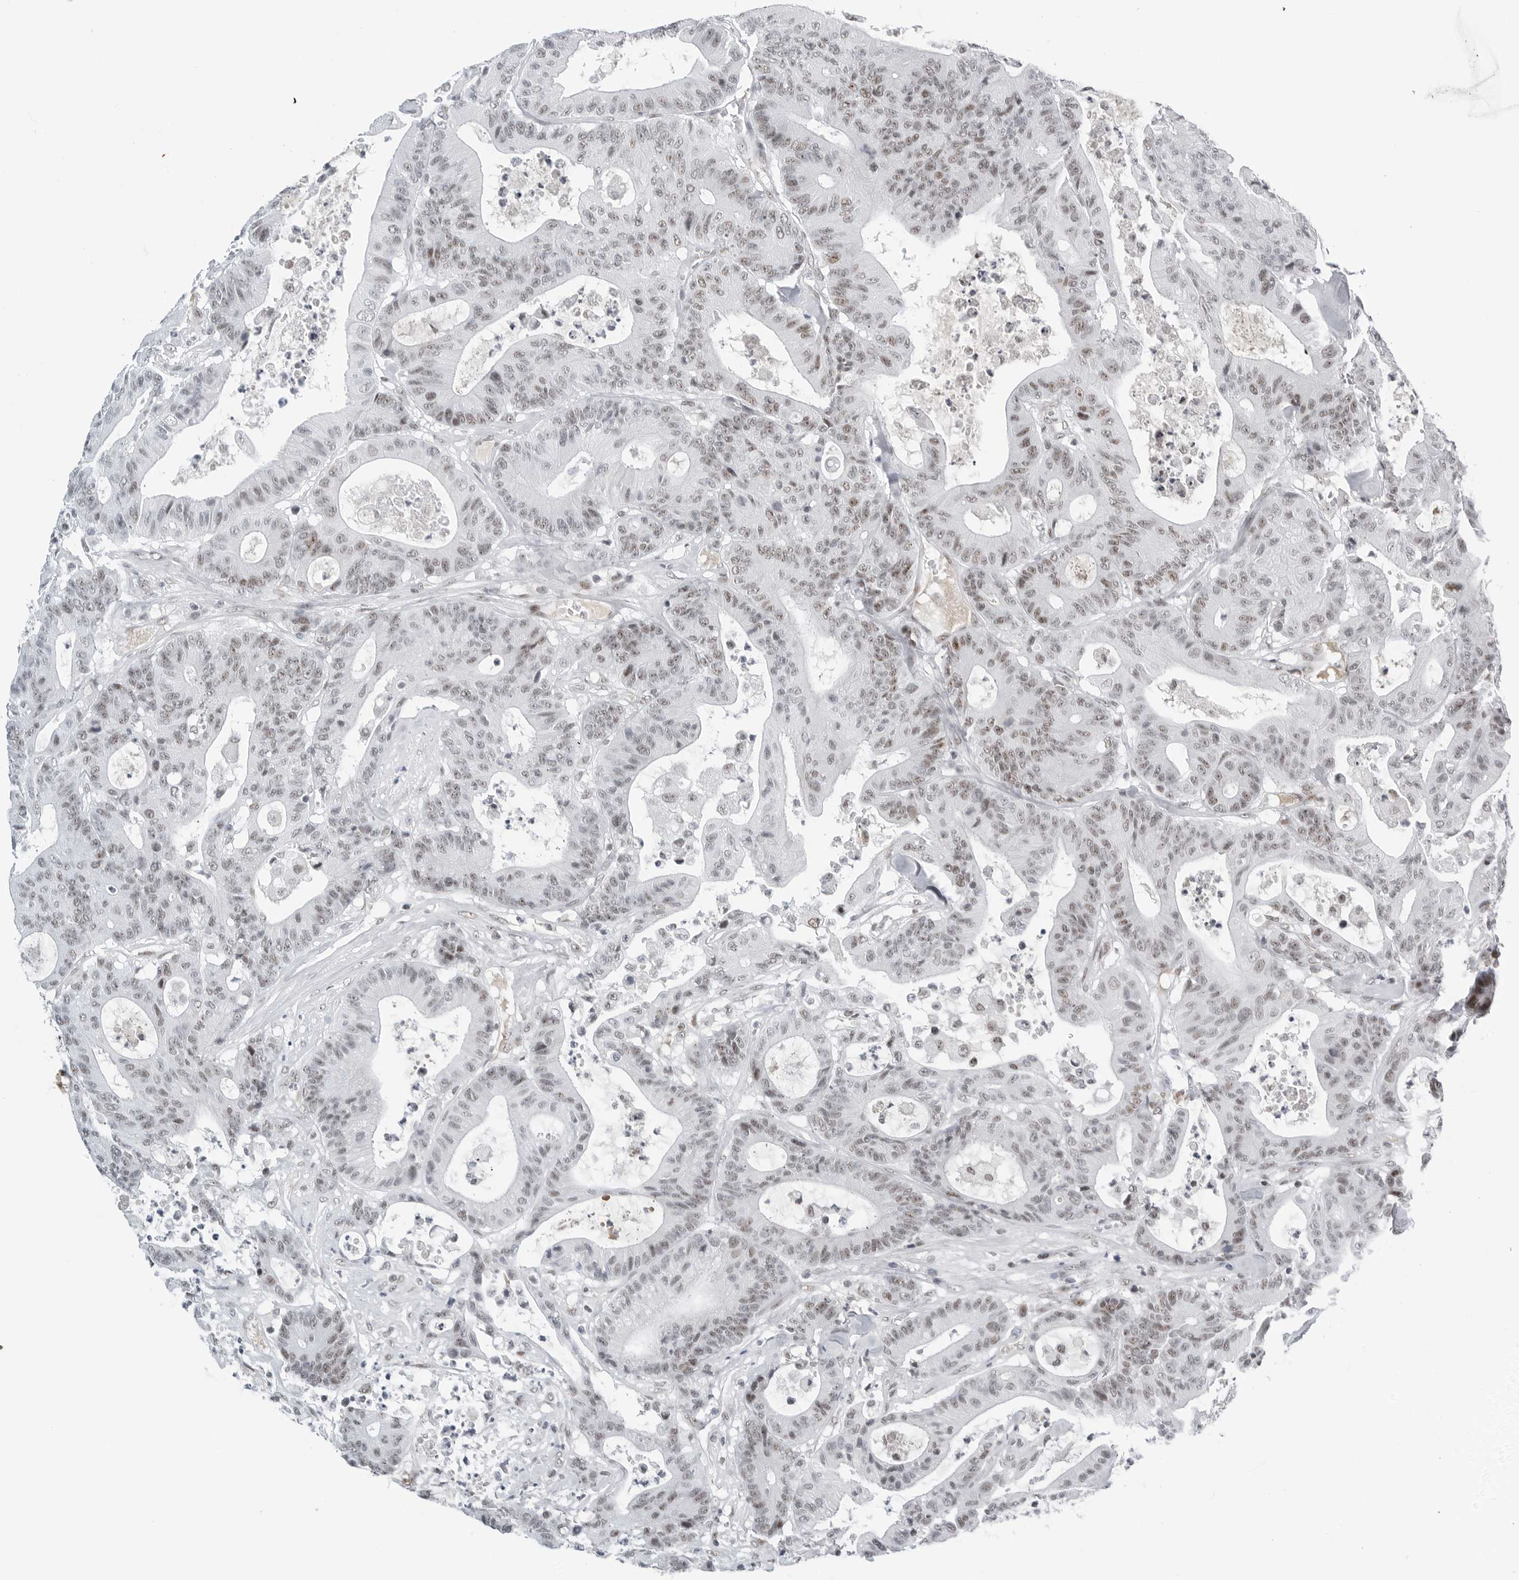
{"staining": {"intensity": "weak", "quantity": "25%-75%", "location": "nuclear"}, "tissue": "colorectal cancer", "cell_type": "Tumor cells", "image_type": "cancer", "snomed": [{"axis": "morphology", "description": "Adenocarcinoma, NOS"}, {"axis": "topography", "description": "Colon"}], "caption": "Approximately 25%-75% of tumor cells in adenocarcinoma (colorectal) display weak nuclear protein positivity as visualized by brown immunohistochemical staining.", "gene": "WRAP53", "patient": {"sex": "female", "age": 84}}